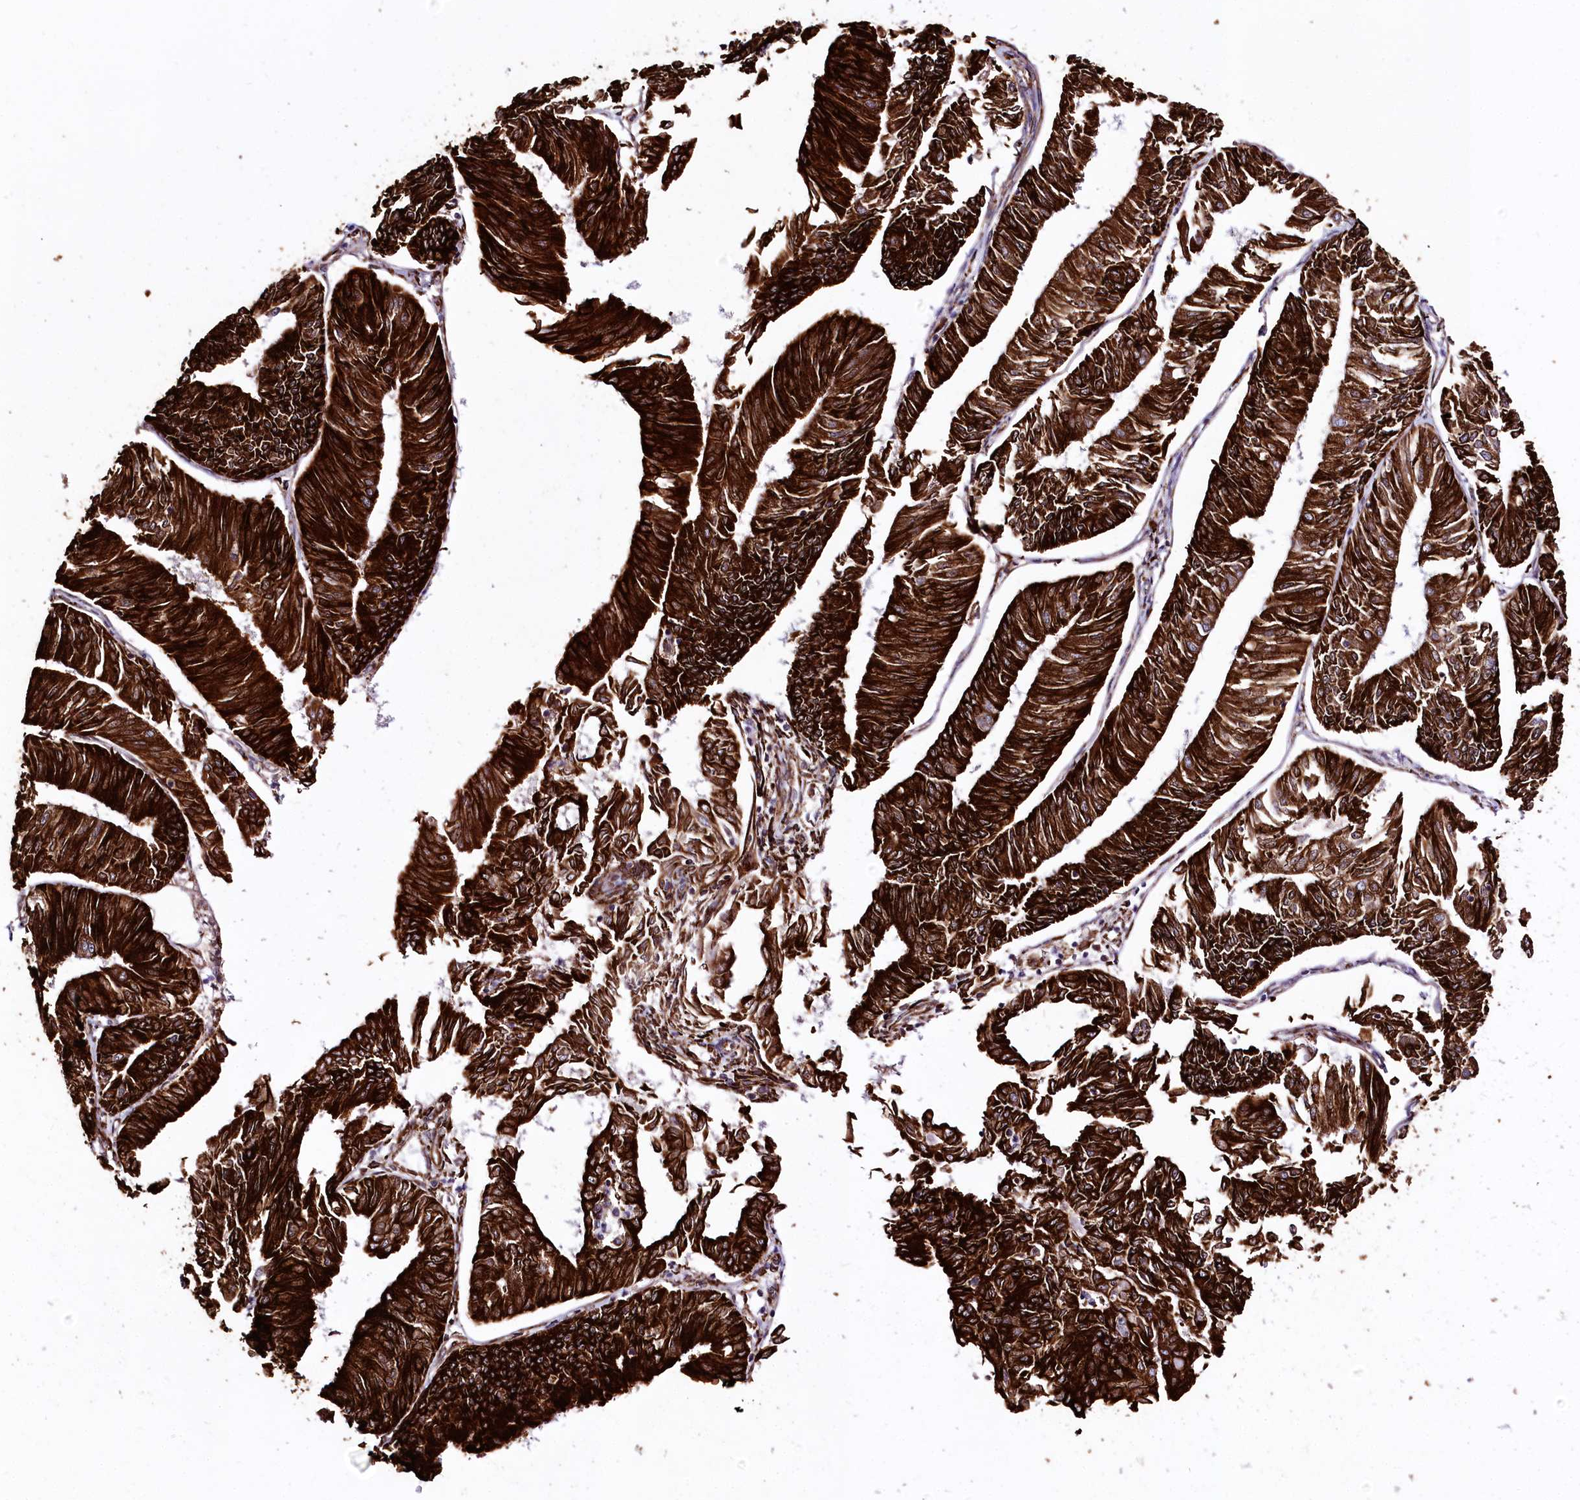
{"staining": {"intensity": "strong", "quantity": ">75%", "location": "cytoplasmic/membranous"}, "tissue": "endometrial cancer", "cell_type": "Tumor cells", "image_type": "cancer", "snomed": [{"axis": "morphology", "description": "Adenocarcinoma, NOS"}, {"axis": "topography", "description": "Endometrium"}], "caption": "DAB immunohistochemical staining of human endometrial adenocarcinoma shows strong cytoplasmic/membranous protein expression in about >75% of tumor cells. (DAB IHC, brown staining for protein, blue staining for nuclei).", "gene": "WWC1", "patient": {"sex": "female", "age": 58}}